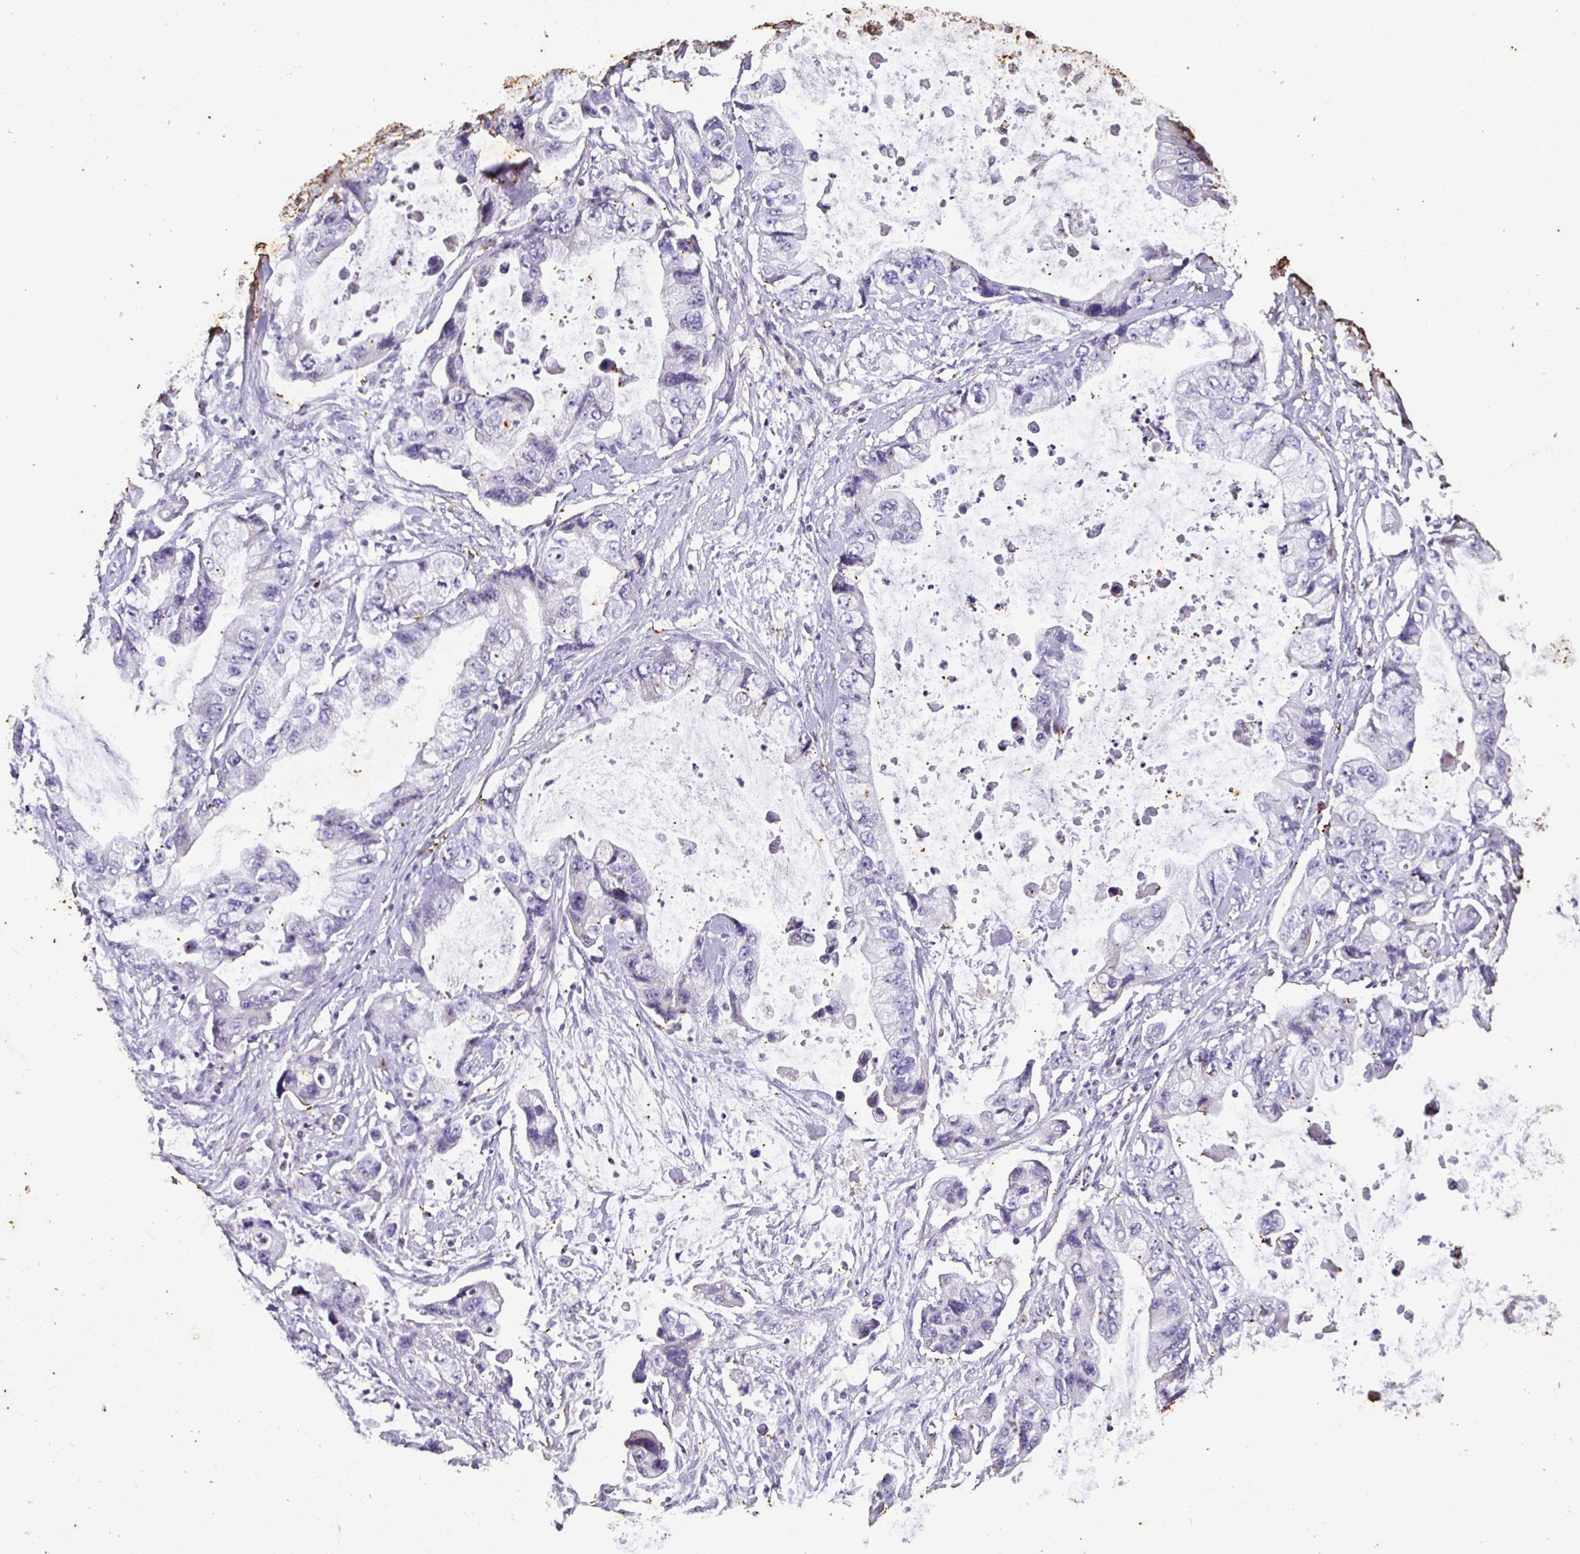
{"staining": {"intensity": "negative", "quantity": "none", "location": "none"}, "tissue": "stomach cancer", "cell_type": "Tumor cells", "image_type": "cancer", "snomed": [{"axis": "morphology", "description": "Adenocarcinoma, NOS"}, {"axis": "topography", "description": "Pancreas"}, {"axis": "topography", "description": "Stomach, upper"}, {"axis": "topography", "description": "Stomach"}], "caption": "Photomicrograph shows no significant protein positivity in tumor cells of stomach cancer. Nuclei are stained in blue.", "gene": "SHISA4", "patient": {"sex": "male", "age": 77}}